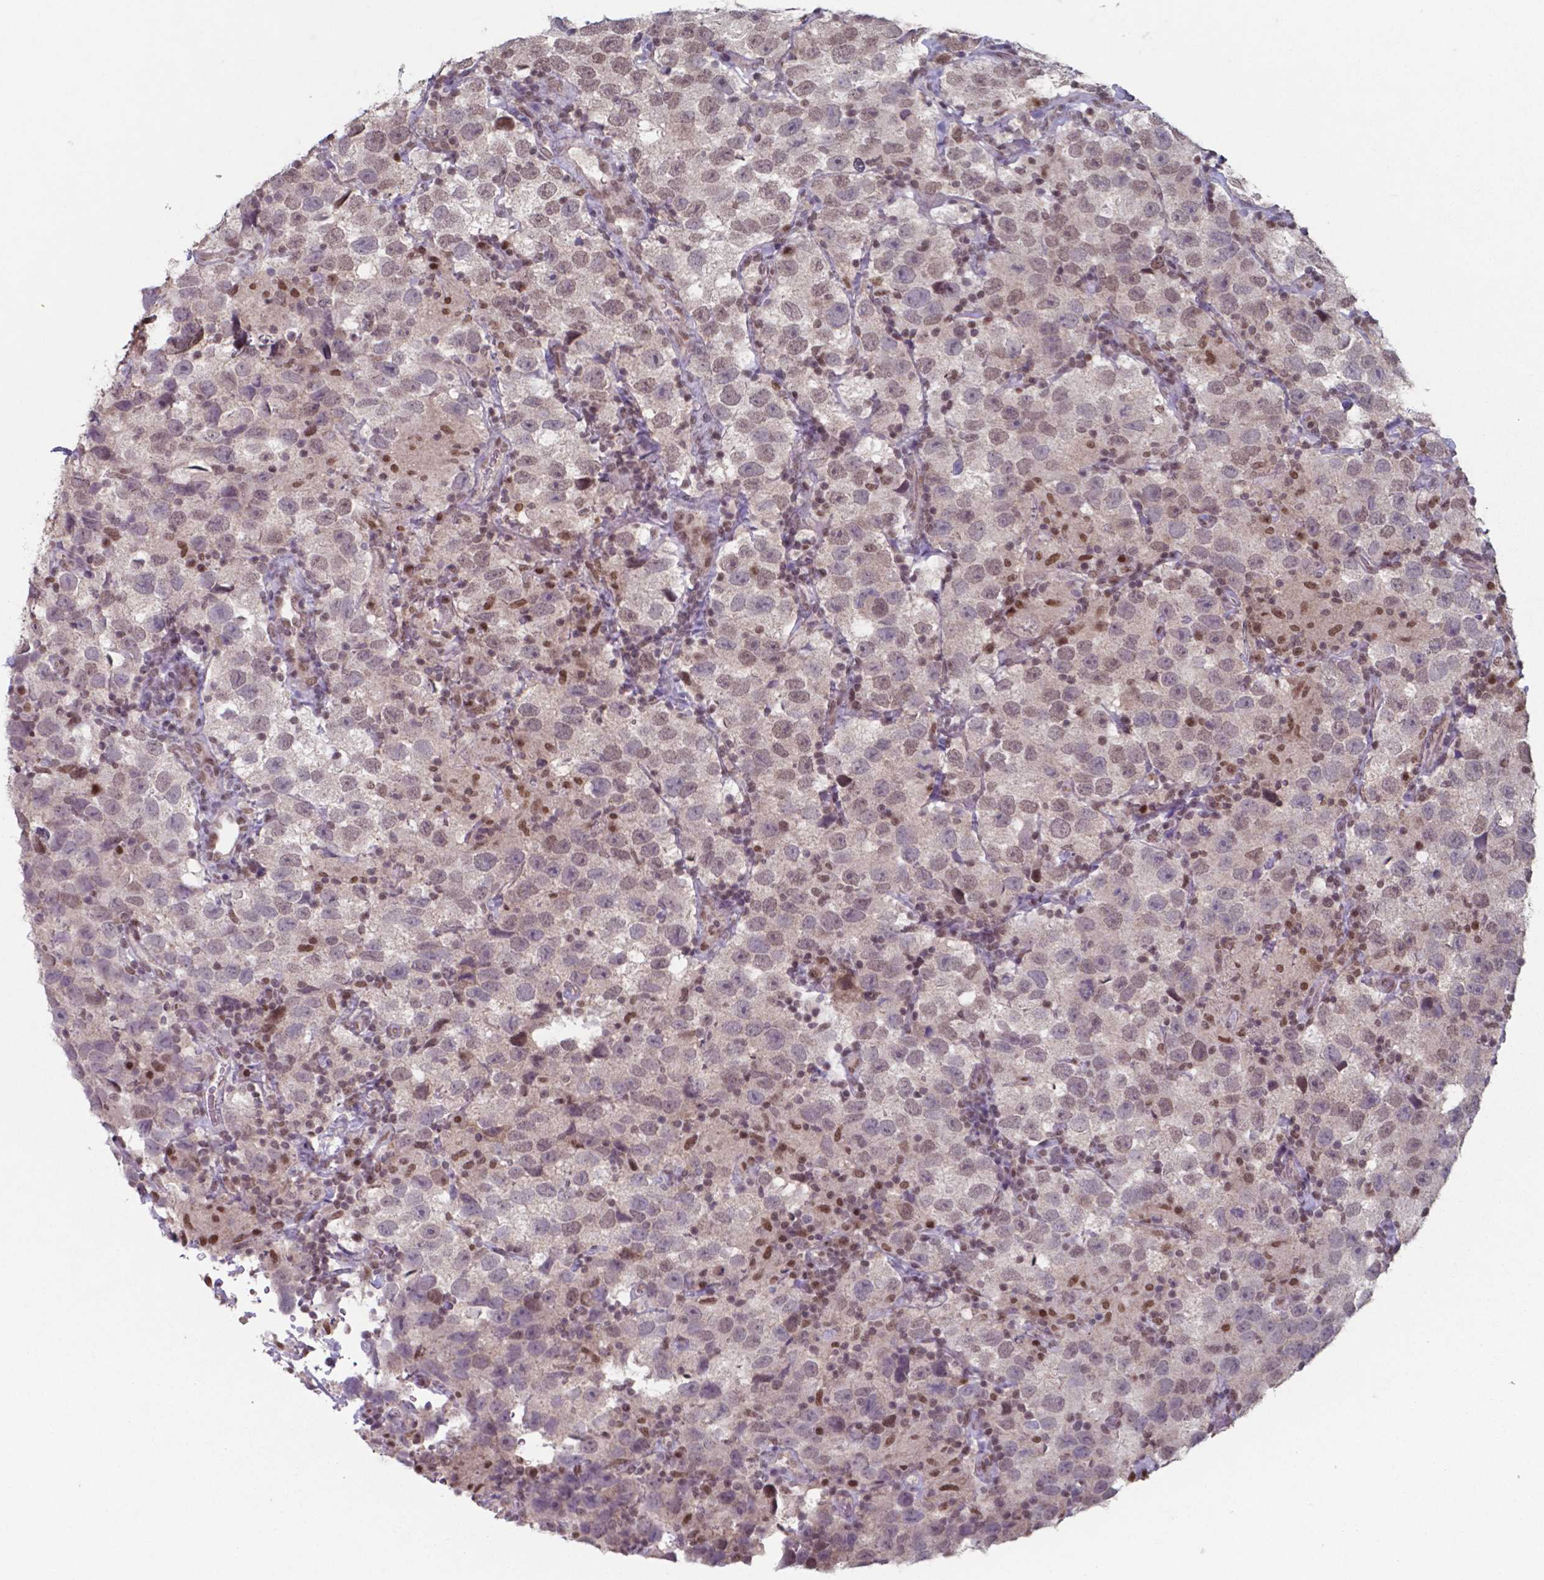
{"staining": {"intensity": "weak", "quantity": "<25%", "location": "cytoplasmic/membranous,nuclear"}, "tissue": "testis cancer", "cell_type": "Tumor cells", "image_type": "cancer", "snomed": [{"axis": "morphology", "description": "Seminoma, NOS"}, {"axis": "topography", "description": "Testis"}], "caption": "Micrograph shows no significant protein staining in tumor cells of testis cancer (seminoma).", "gene": "UBA1", "patient": {"sex": "male", "age": 26}}